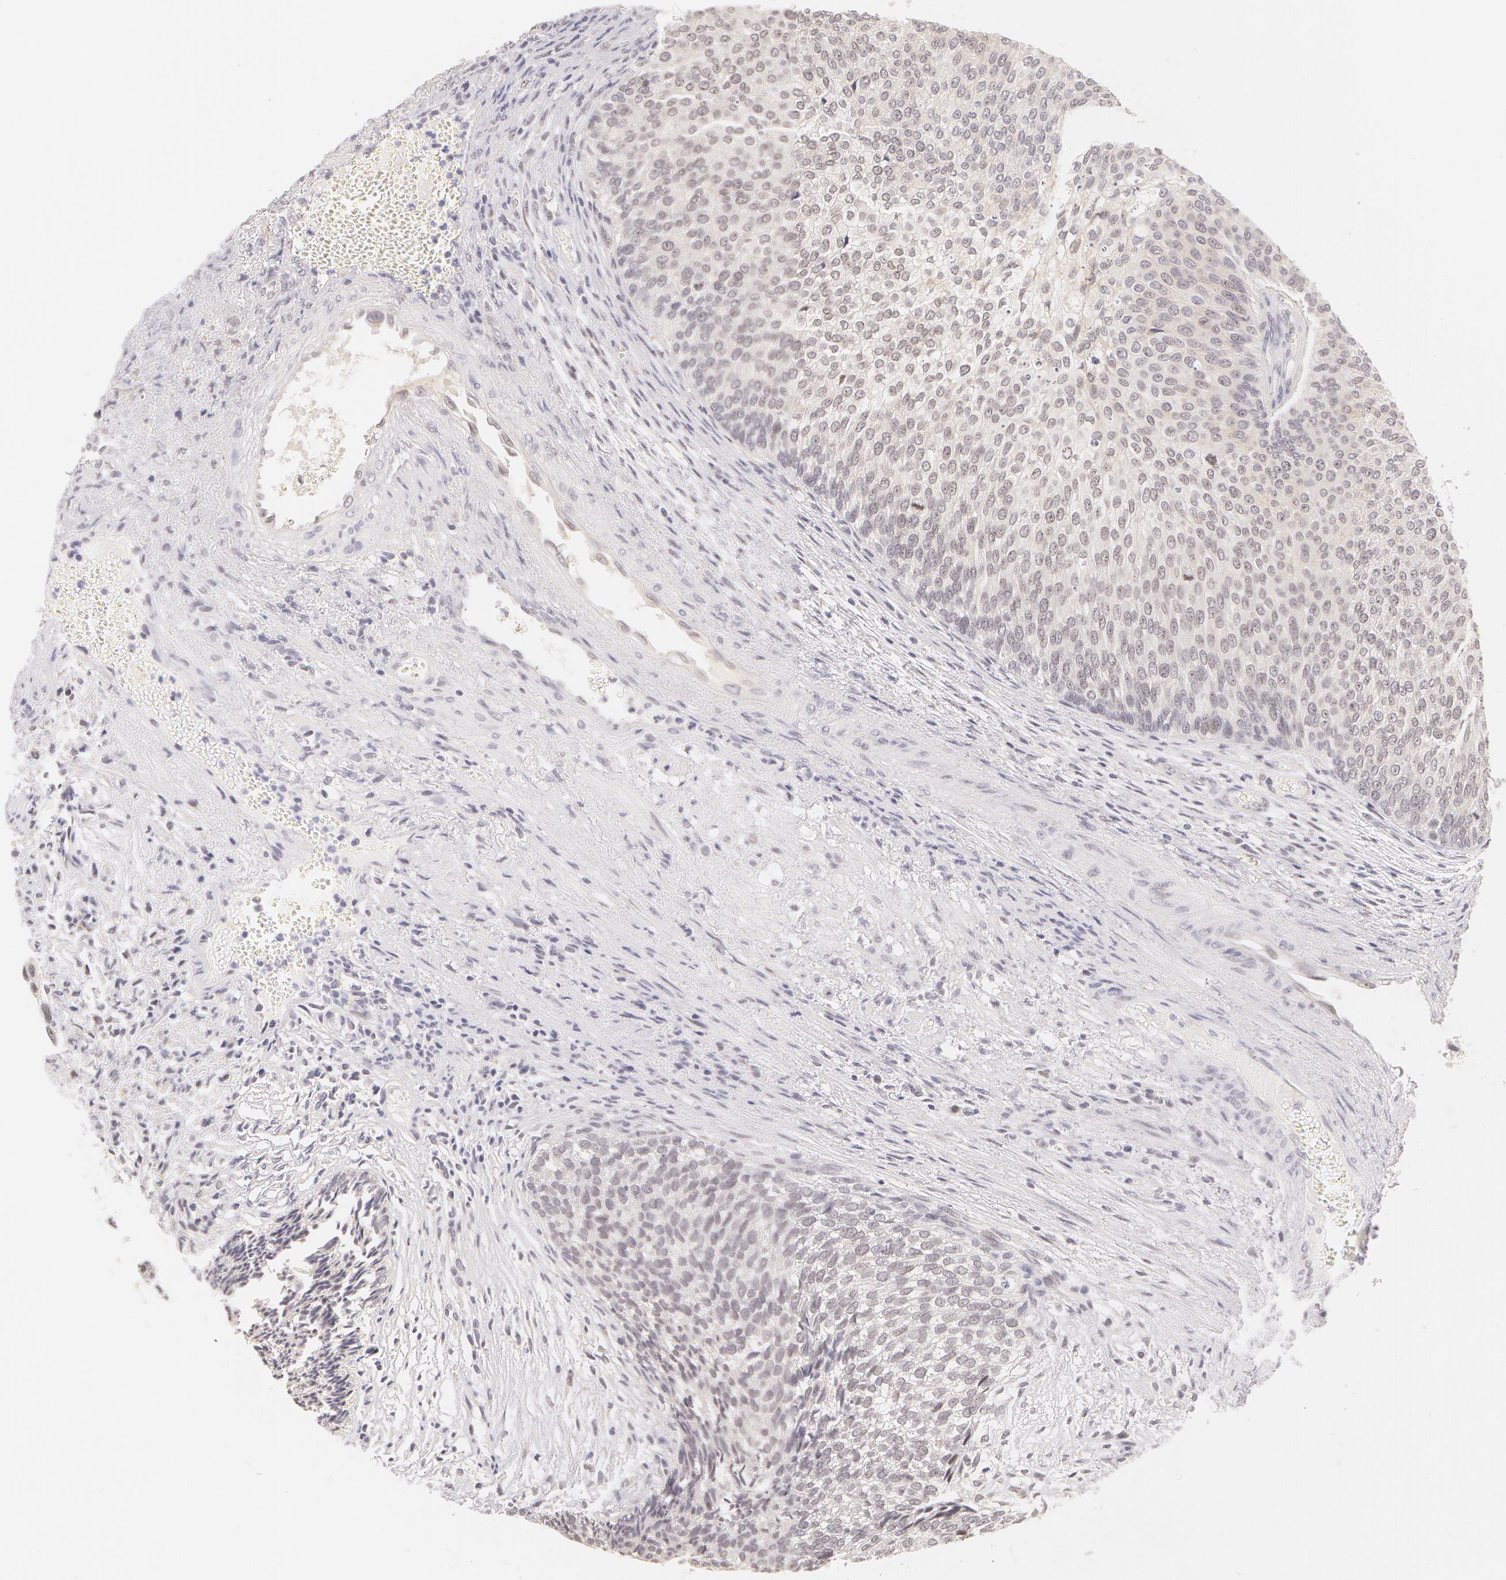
{"staining": {"intensity": "negative", "quantity": "none", "location": "none"}, "tissue": "urothelial cancer", "cell_type": "Tumor cells", "image_type": "cancer", "snomed": [{"axis": "morphology", "description": "Urothelial carcinoma, Low grade"}, {"axis": "topography", "description": "Urinary bladder"}], "caption": "The photomicrograph demonstrates no significant staining in tumor cells of urothelial carcinoma (low-grade).", "gene": "ZNF597", "patient": {"sex": "male", "age": 84}}